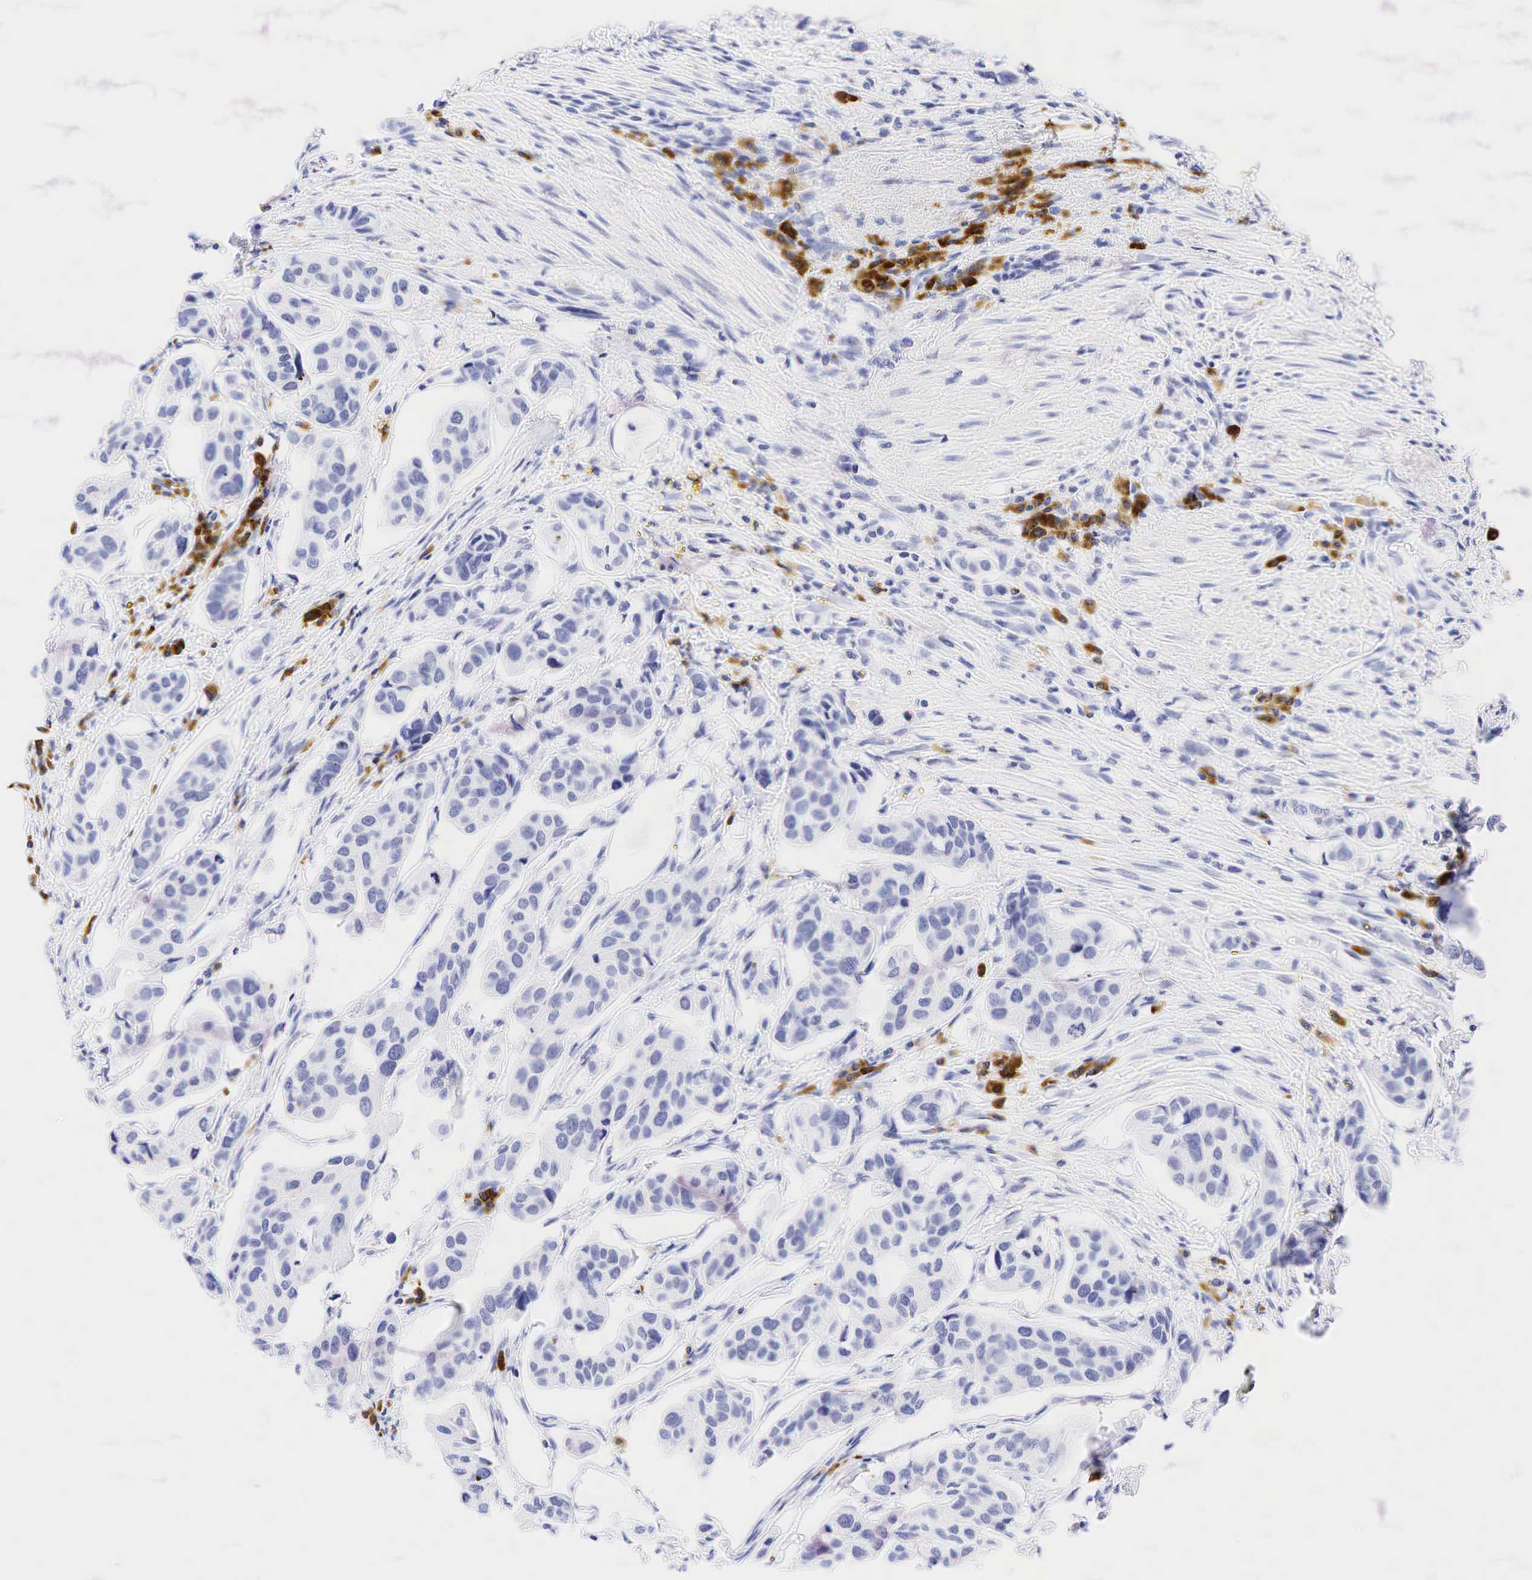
{"staining": {"intensity": "negative", "quantity": "none", "location": "none"}, "tissue": "urothelial cancer", "cell_type": "Tumor cells", "image_type": "cancer", "snomed": [{"axis": "morphology", "description": "Adenocarcinoma, NOS"}, {"axis": "topography", "description": "Urinary bladder"}], "caption": "Immunohistochemical staining of urothelial cancer reveals no significant staining in tumor cells.", "gene": "CD79A", "patient": {"sex": "male", "age": 61}}